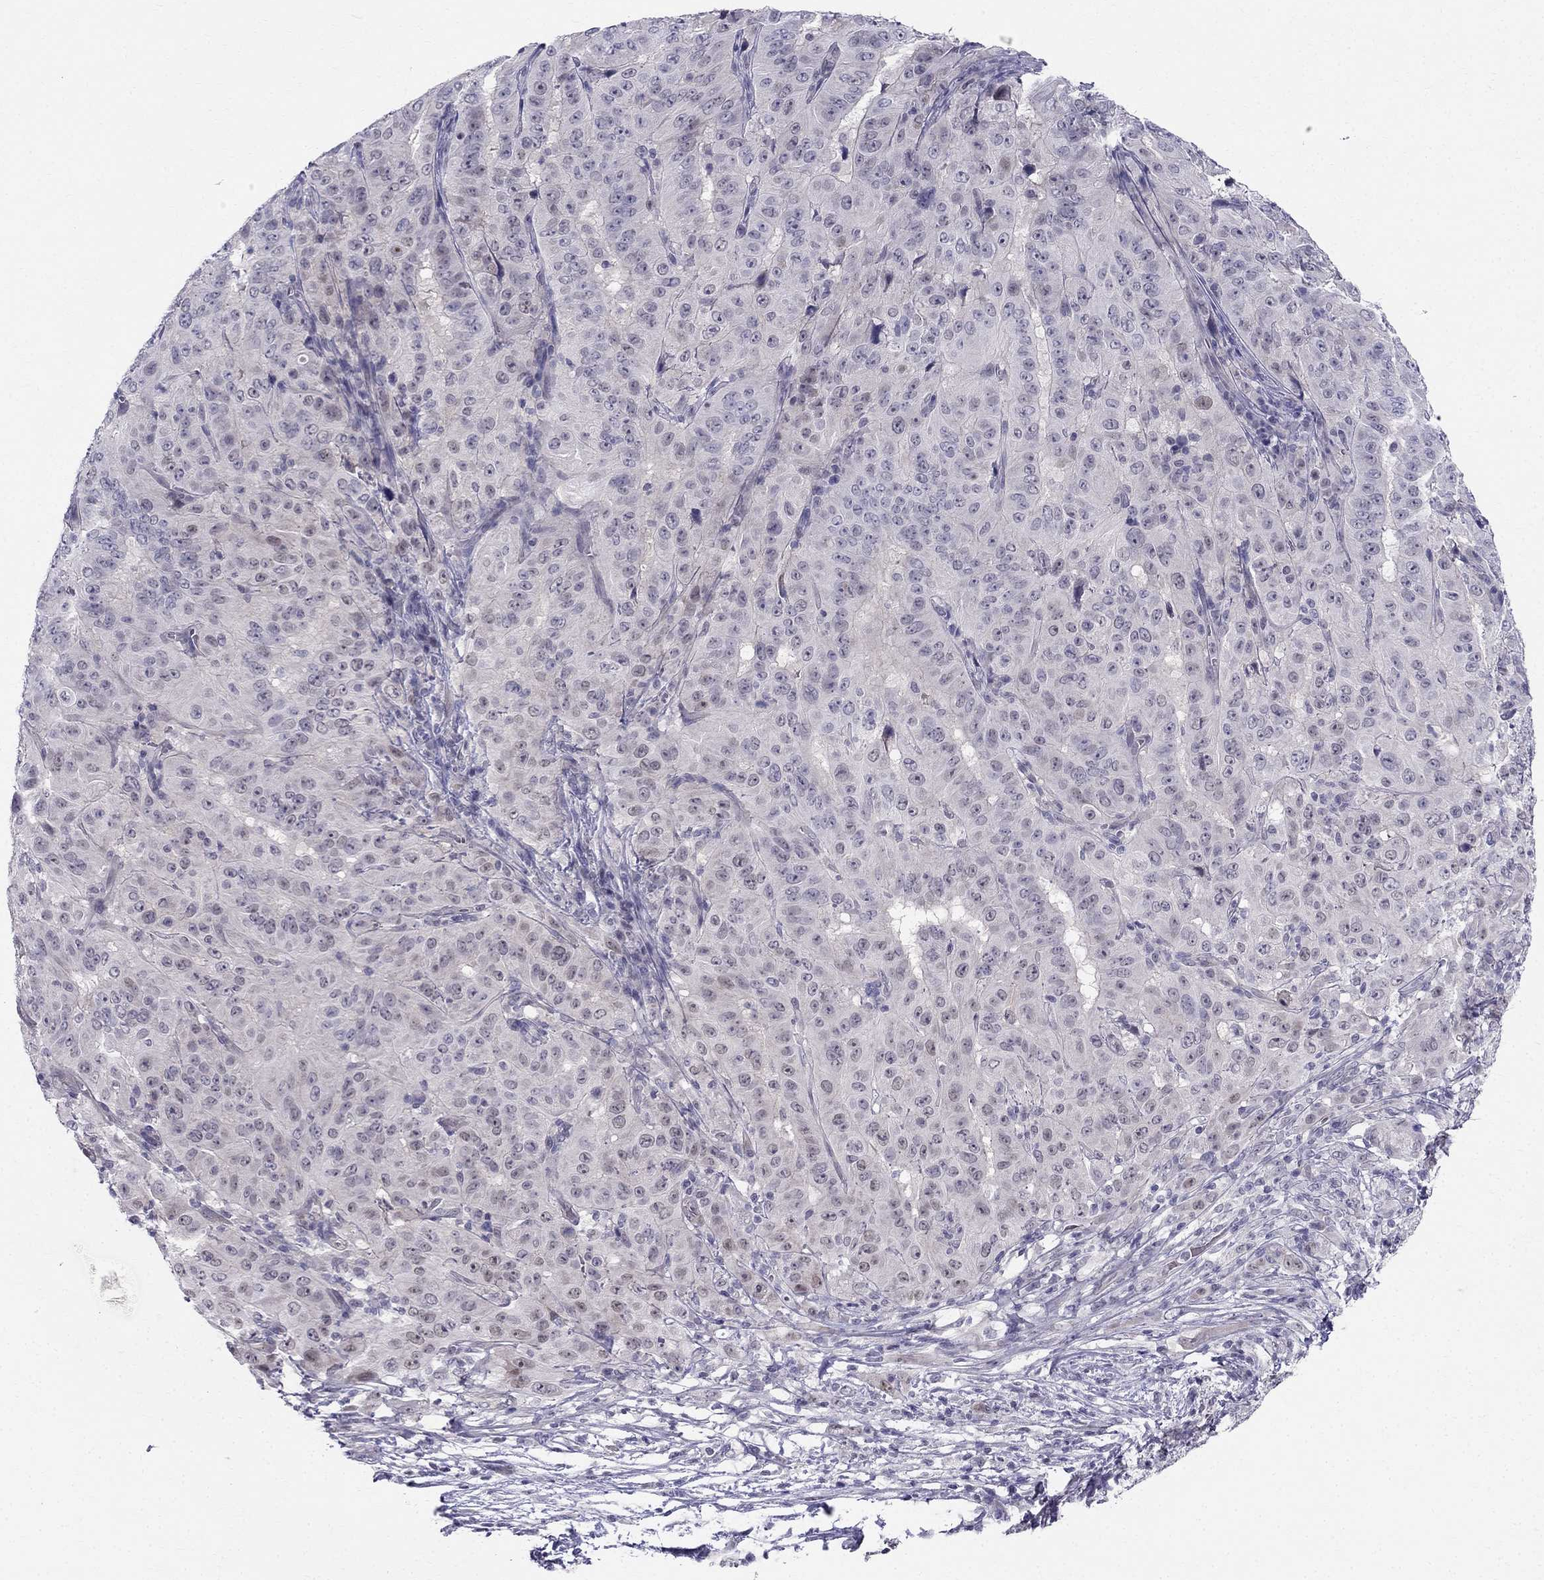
{"staining": {"intensity": "negative", "quantity": "none", "location": "none"}, "tissue": "pancreatic cancer", "cell_type": "Tumor cells", "image_type": "cancer", "snomed": [{"axis": "morphology", "description": "Adenocarcinoma, NOS"}, {"axis": "topography", "description": "Pancreas"}], "caption": "Tumor cells are negative for protein expression in human pancreatic adenocarcinoma.", "gene": "BAG5", "patient": {"sex": "male", "age": 63}}